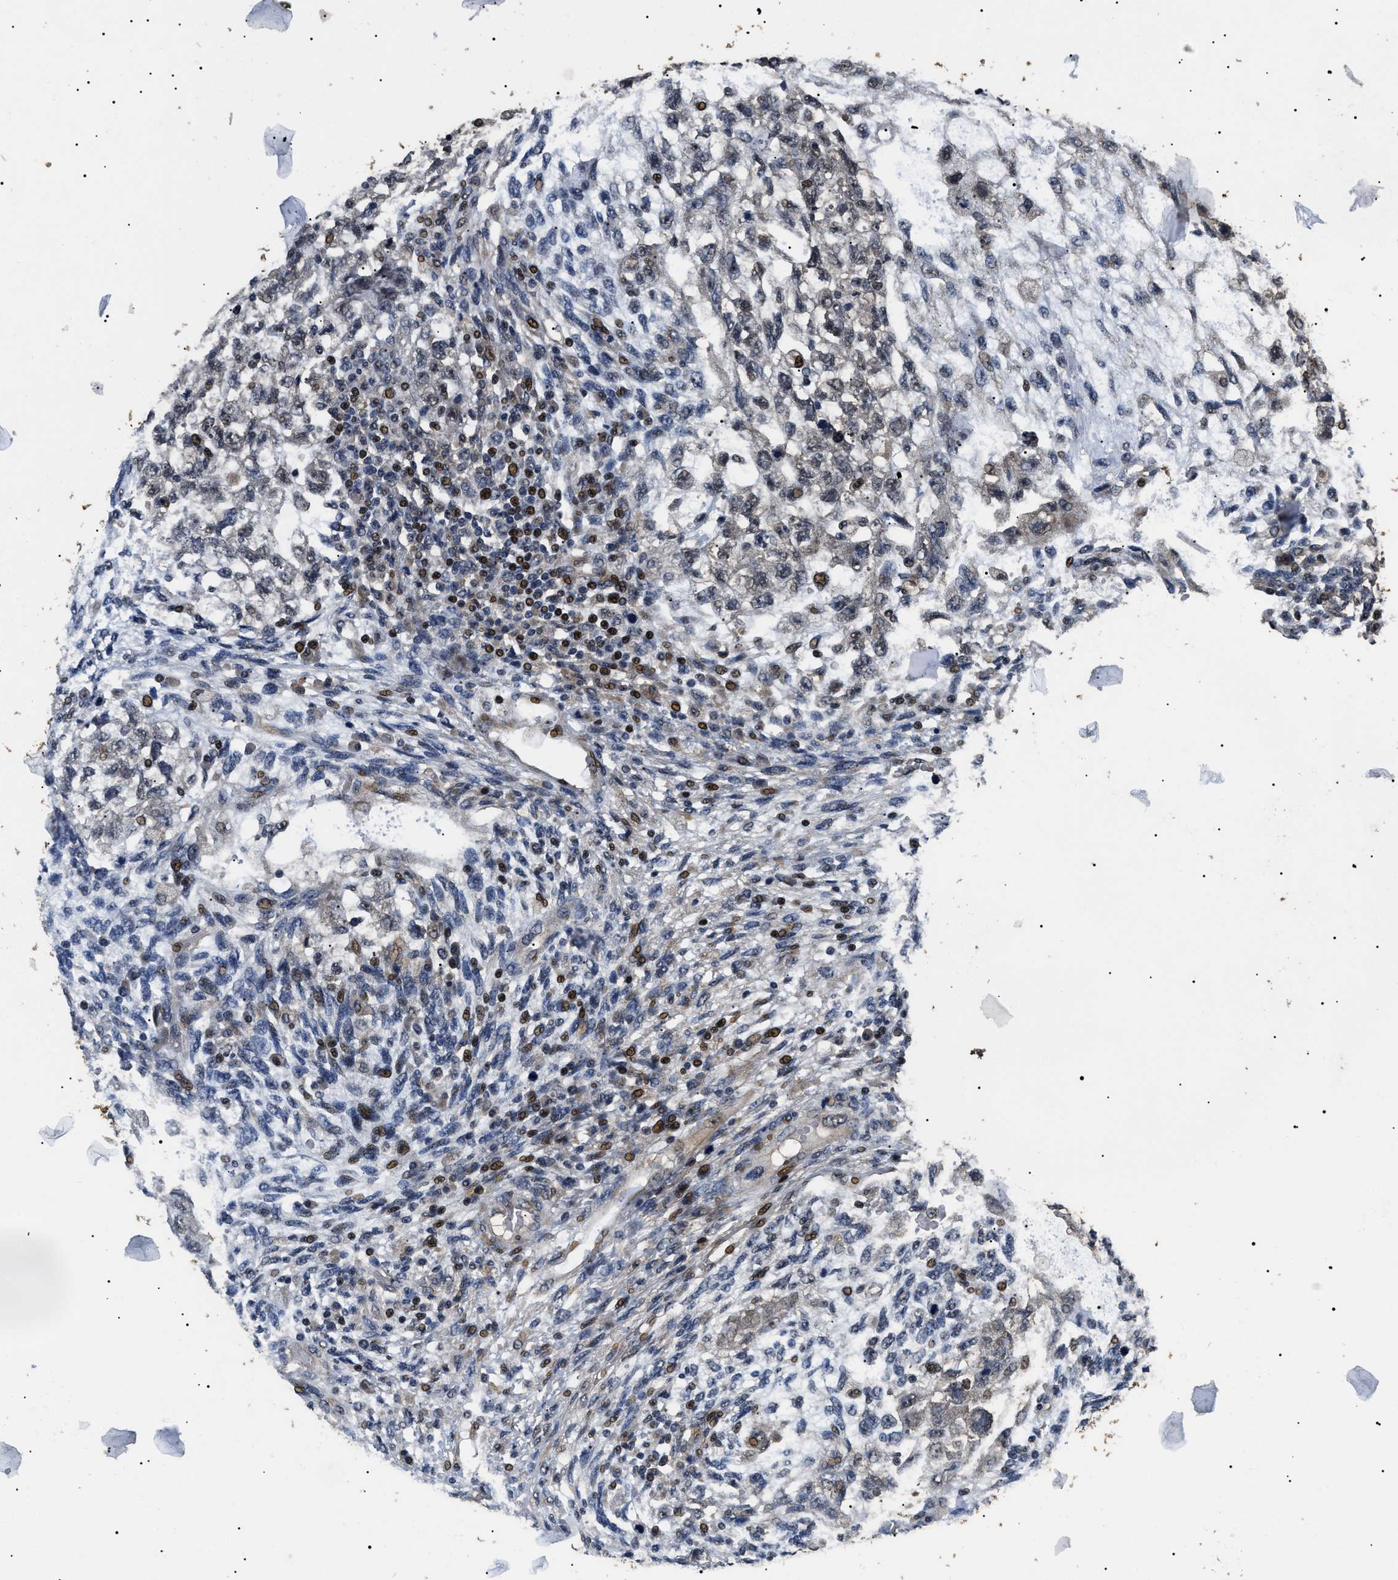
{"staining": {"intensity": "negative", "quantity": "none", "location": "none"}, "tissue": "testis cancer", "cell_type": "Tumor cells", "image_type": "cancer", "snomed": [{"axis": "morphology", "description": "Normal tissue, NOS"}, {"axis": "morphology", "description": "Carcinoma, Embryonal, NOS"}, {"axis": "topography", "description": "Testis"}], "caption": "The IHC photomicrograph has no significant expression in tumor cells of testis embryonal carcinoma tissue. Brightfield microscopy of immunohistochemistry (IHC) stained with DAB (3,3'-diaminobenzidine) (brown) and hematoxylin (blue), captured at high magnification.", "gene": "PSMD8", "patient": {"sex": "male", "age": 36}}